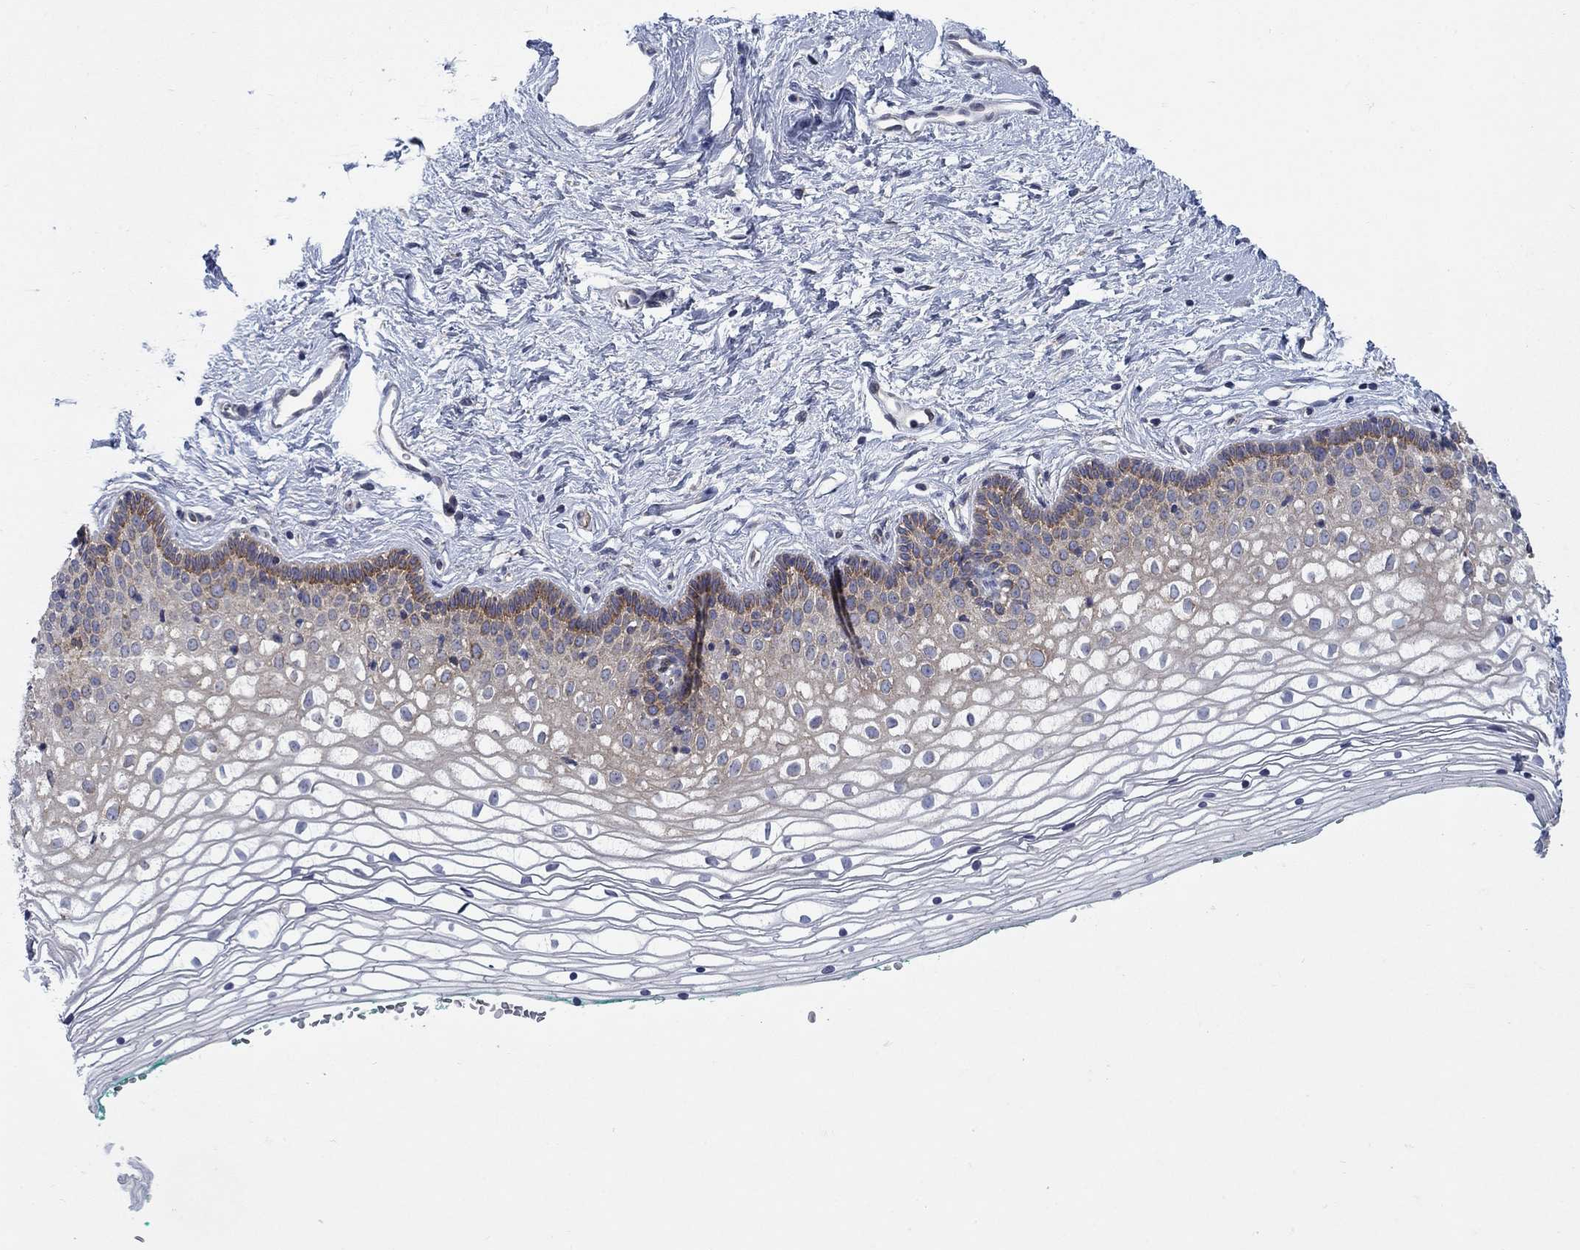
{"staining": {"intensity": "weak", "quantity": "<25%", "location": "cytoplasmic/membranous"}, "tissue": "vagina", "cell_type": "Squamous epithelial cells", "image_type": "normal", "snomed": [{"axis": "morphology", "description": "Normal tissue, NOS"}, {"axis": "topography", "description": "Vagina"}], "caption": "The photomicrograph displays no staining of squamous epithelial cells in normal vagina. (DAB (3,3'-diaminobenzidine) immunohistochemistry (IHC) visualized using brightfield microscopy, high magnification).", "gene": "FXR1", "patient": {"sex": "female", "age": 36}}